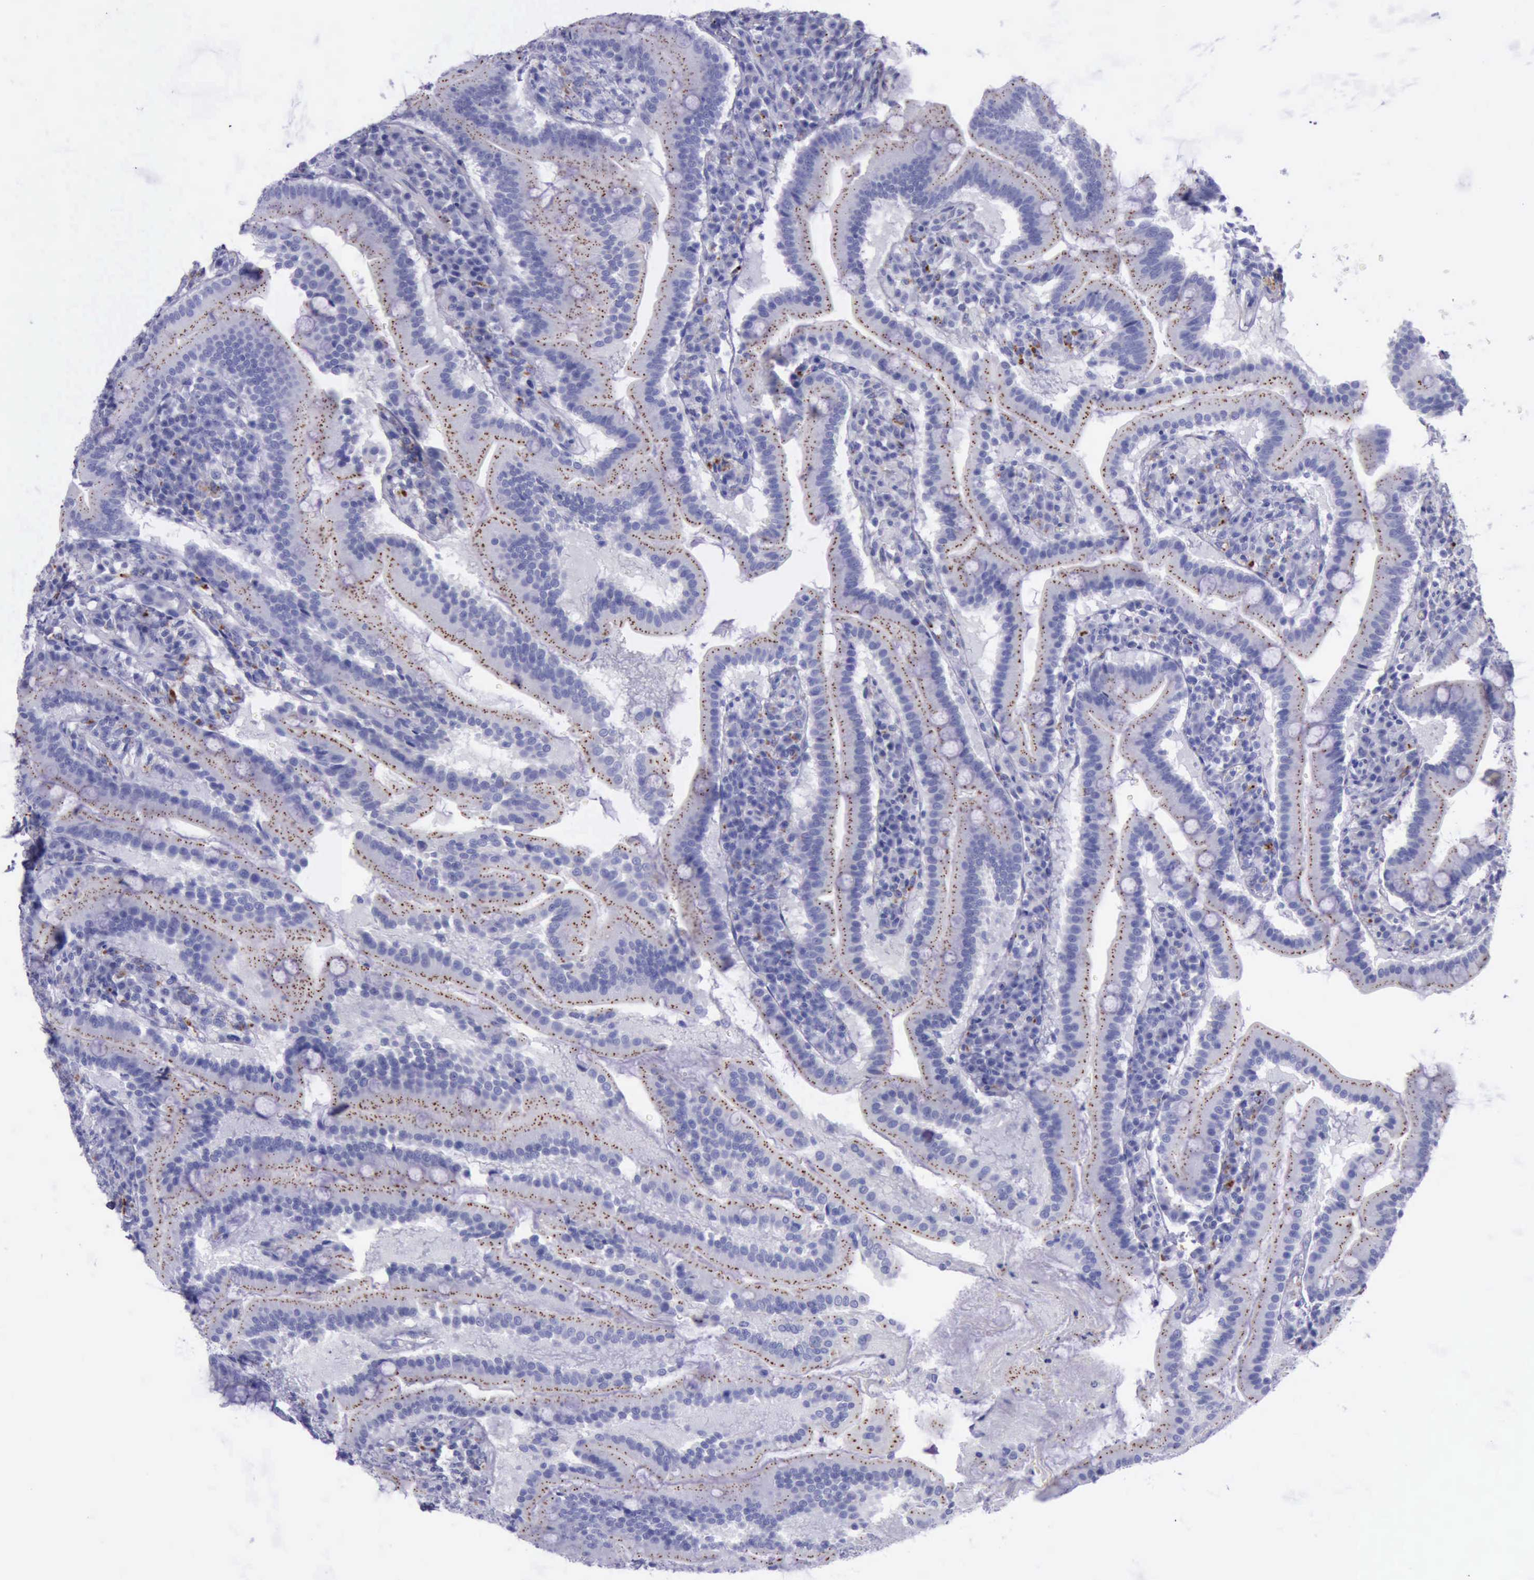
{"staining": {"intensity": "weak", "quantity": "25%-75%", "location": "cytoplasmic/membranous"}, "tissue": "duodenum", "cell_type": "Glandular cells", "image_type": "normal", "snomed": [{"axis": "morphology", "description": "Normal tissue, NOS"}, {"axis": "topography", "description": "Duodenum"}], "caption": "Protein expression analysis of unremarkable human duodenum reveals weak cytoplasmic/membranous positivity in about 25%-75% of glandular cells.", "gene": "GLA", "patient": {"sex": "male", "age": 50}}